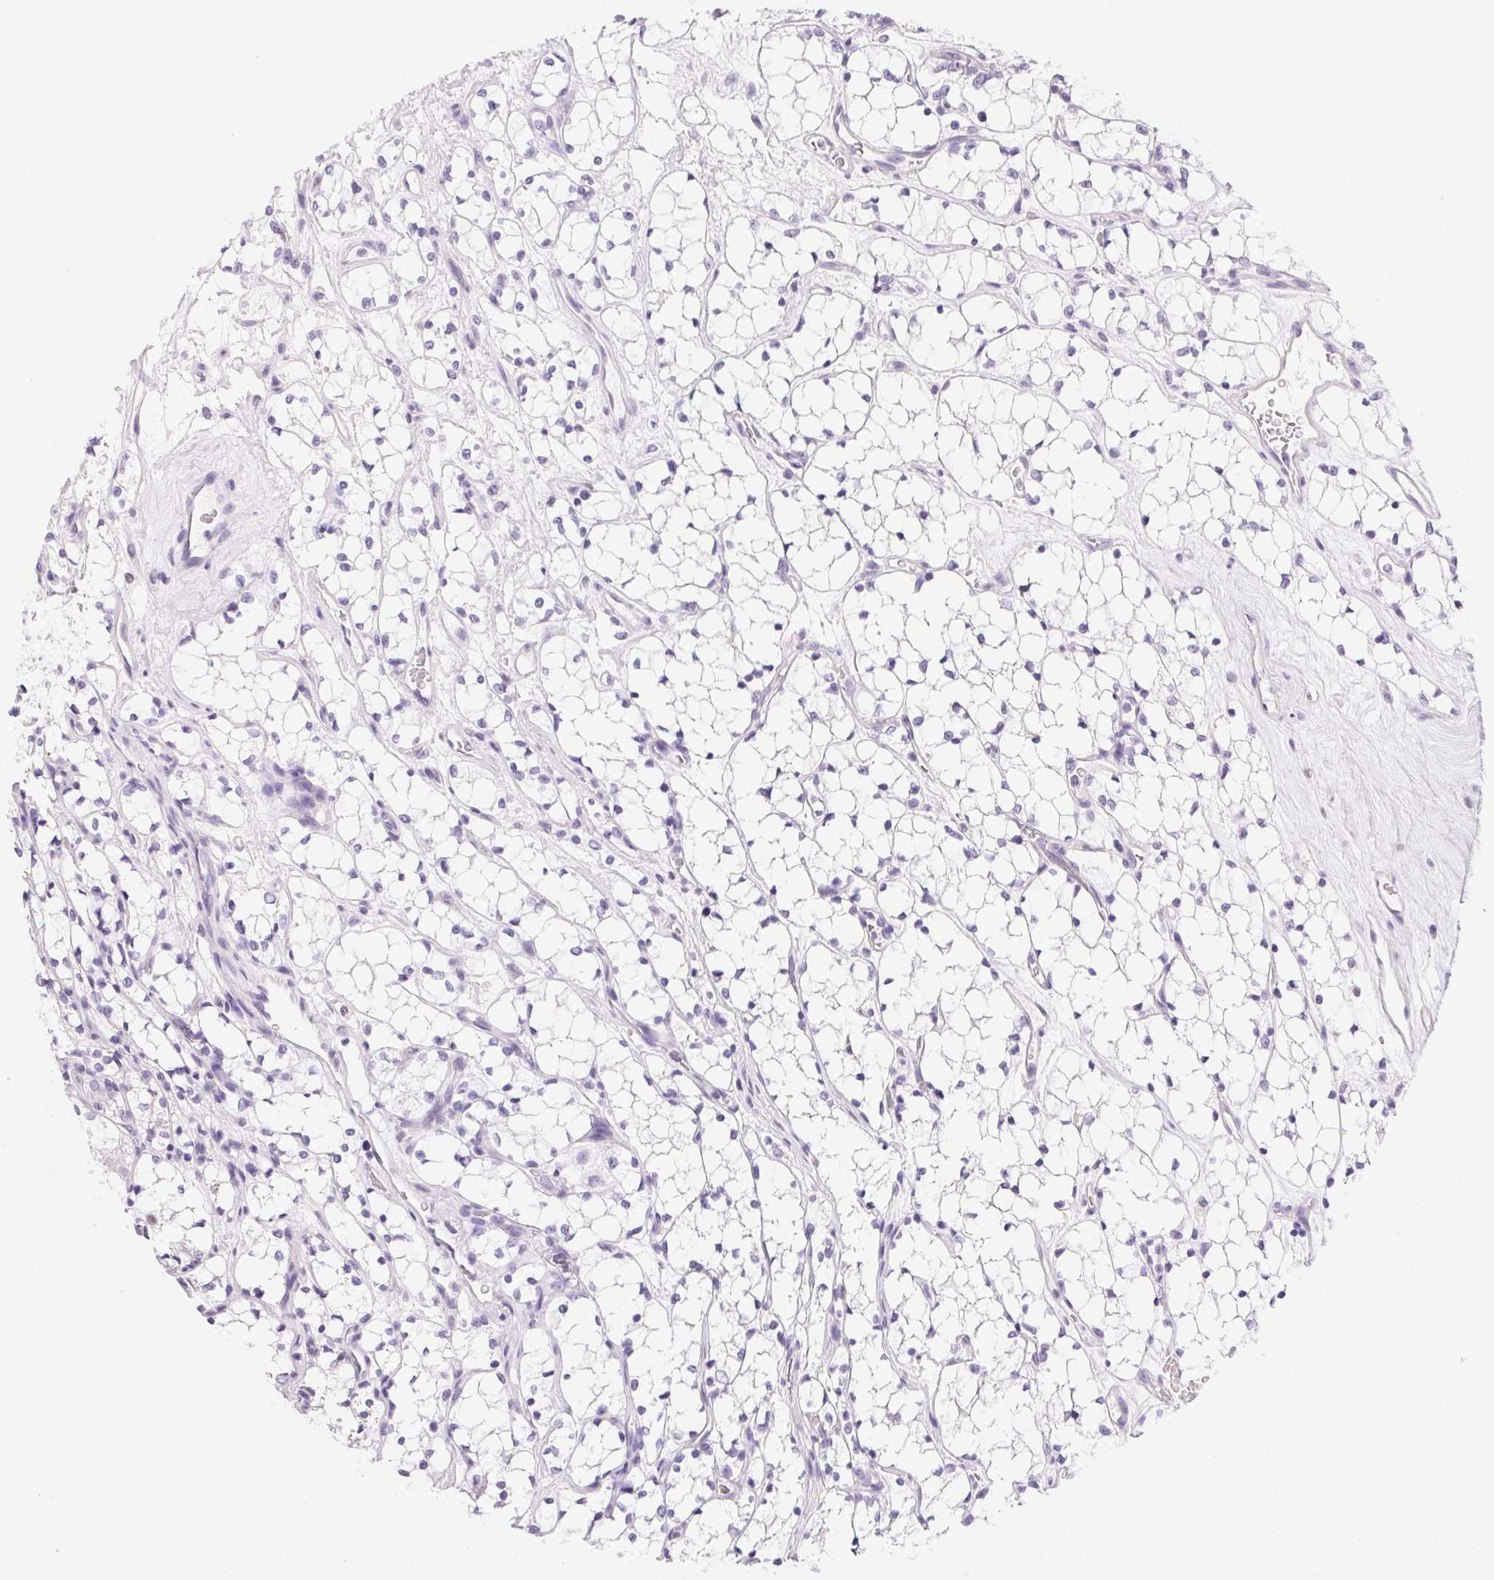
{"staining": {"intensity": "negative", "quantity": "none", "location": "none"}, "tissue": "renal cancer", "cell_type": "Tumor cells", "image_type": "cancer", "snomed": [{"axis": "morphology", "description": "Adenocarcinoma, NOS"}, {"axis": "topography", "description": "Kidney"}], "caption": "An image of renal cancer stained for a protein displays no brown staining in tumor cells. (IHC, brightfield microscopy, high magnification).", "gene": "ASGR2", "patient": {"sex": "female", "age": 69}}